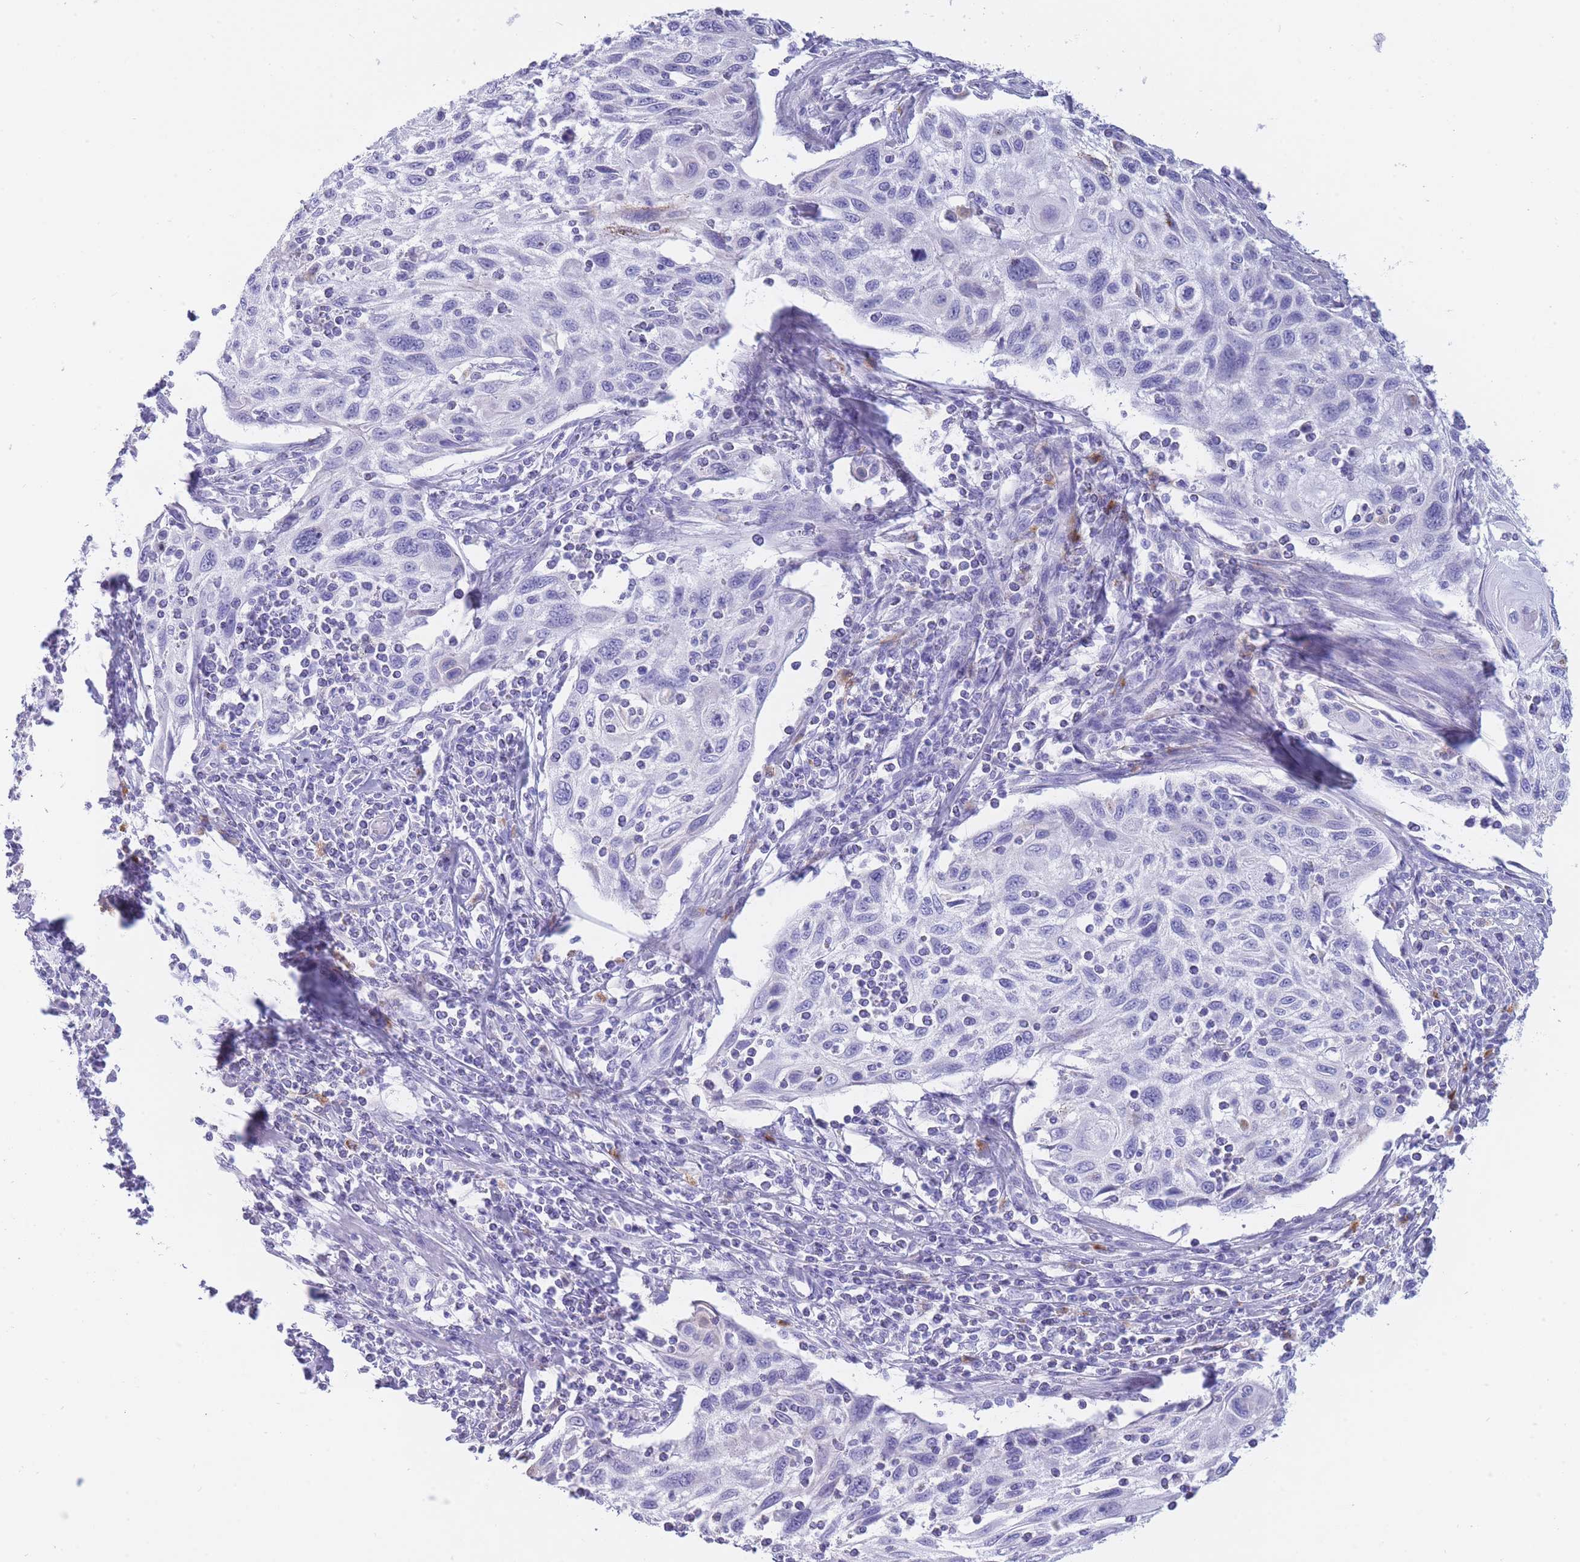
{"staining": {"intensity": "negative", "quantity": "none", "location": "none"}, "tissue": "cervical cancer", "cell_type": "Tumor cells", "image_type": "cancer", "snomed": [{"axis": "morphology", "description": "Squamous cell carcinoma, NOS"}, {"axis": "topography", "description": "Cervix"}], "caption": "The micrograph exhibits no significant staining in tumor cells of cervical cancer.", "gene": "GAA", "patient": {"sex": "female", "age": 70}}